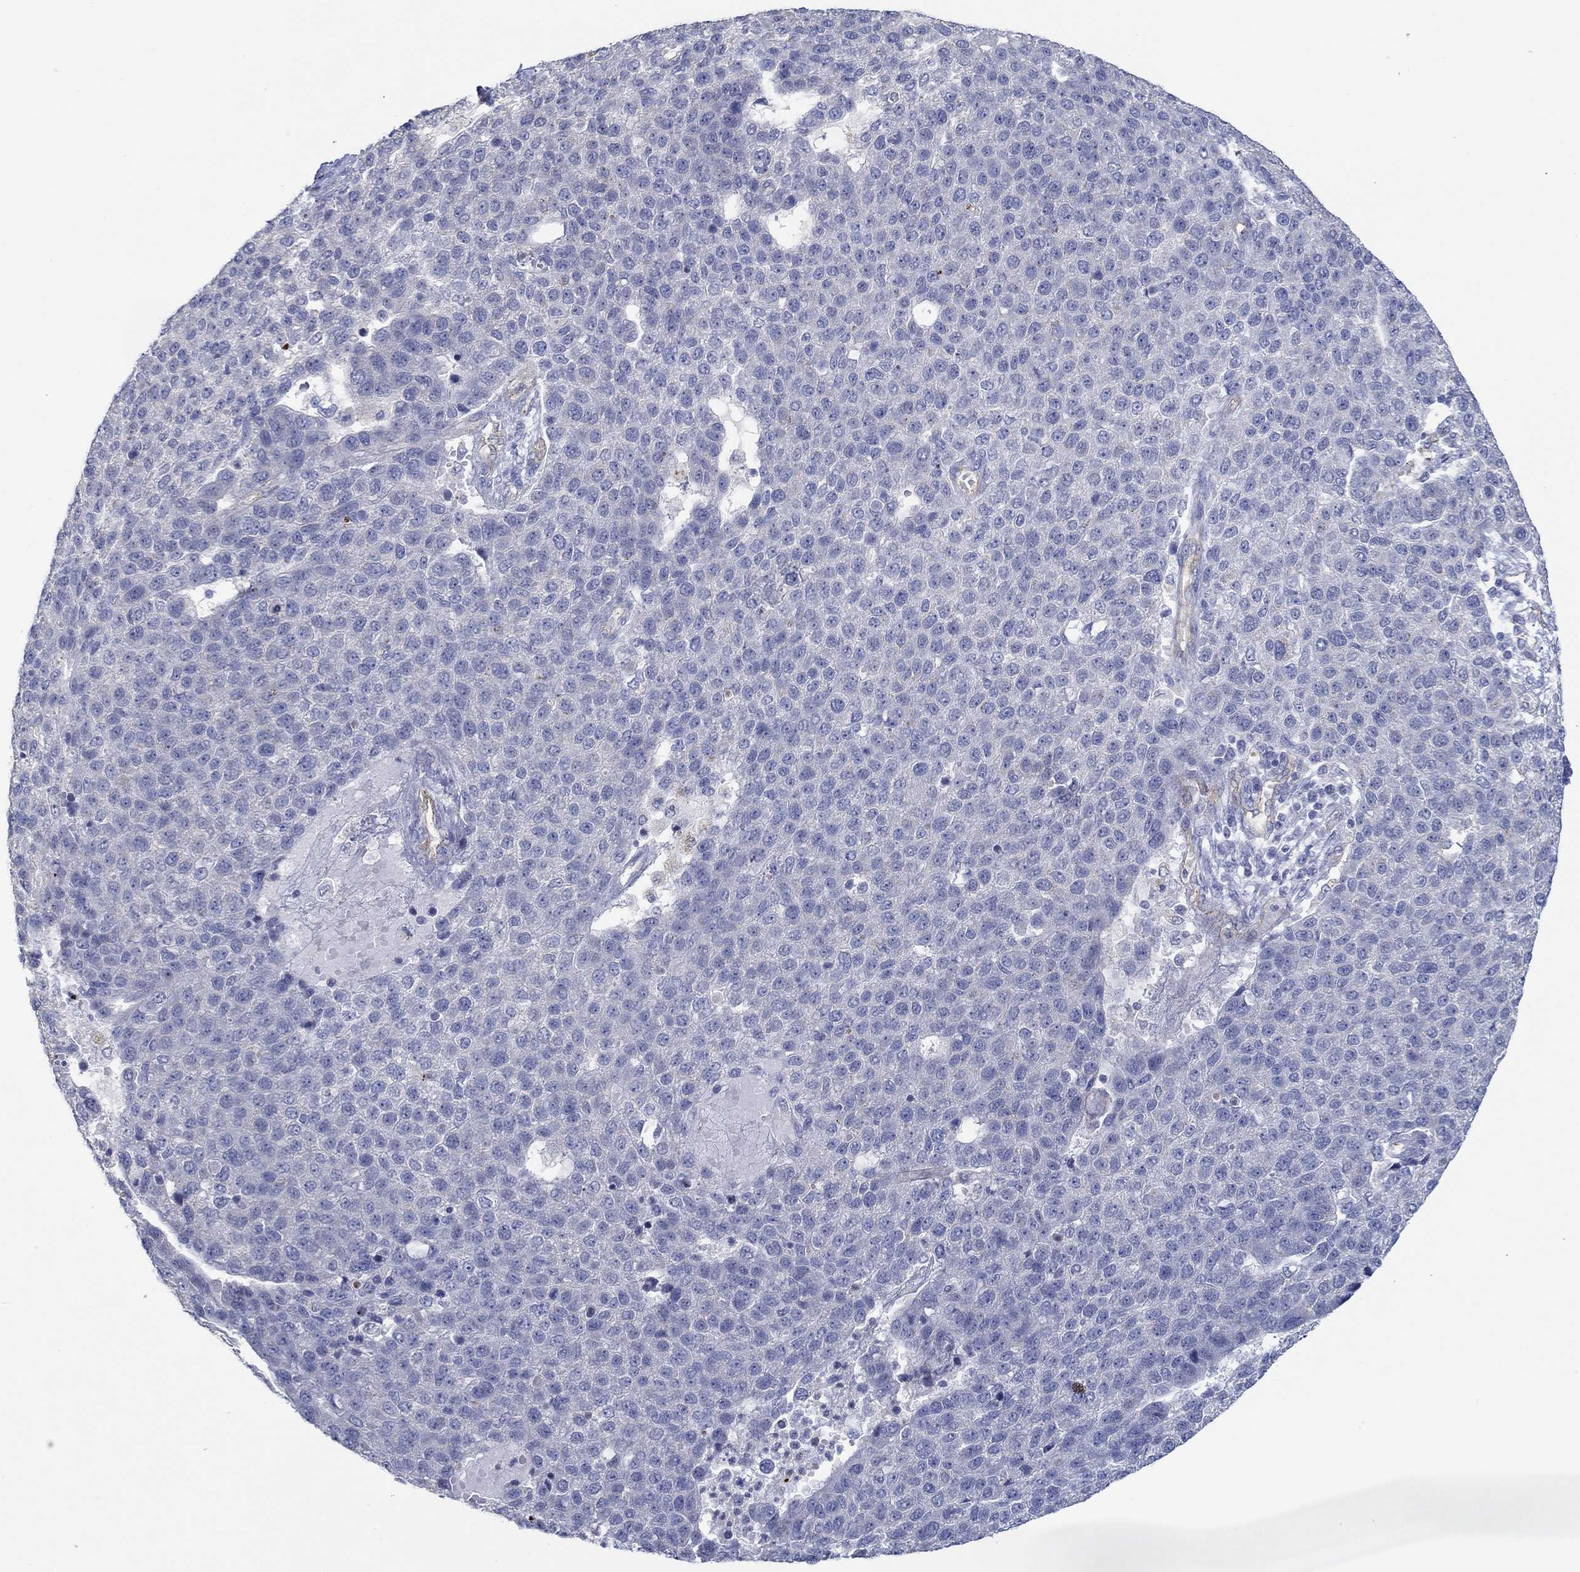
{"staining": {"intensity": "negative", "quantity": "none", "location": "none"}, "tissue": "pancreatic cancer", "cell_type": "Tumor cells", "image_type": "cancer", "snomed": [{"axis": "morphology", "description": "Adenocarcinoma, NOS"}, {"axis": "topography", "description": "Pancreas"}], "caption": "Immunohistochemical staining of human pancreatic adenocarcinoma reveals no significant staining in tumor cells.", "gene": "GJA5", "patient": {"sex": "female", "age": 61}}